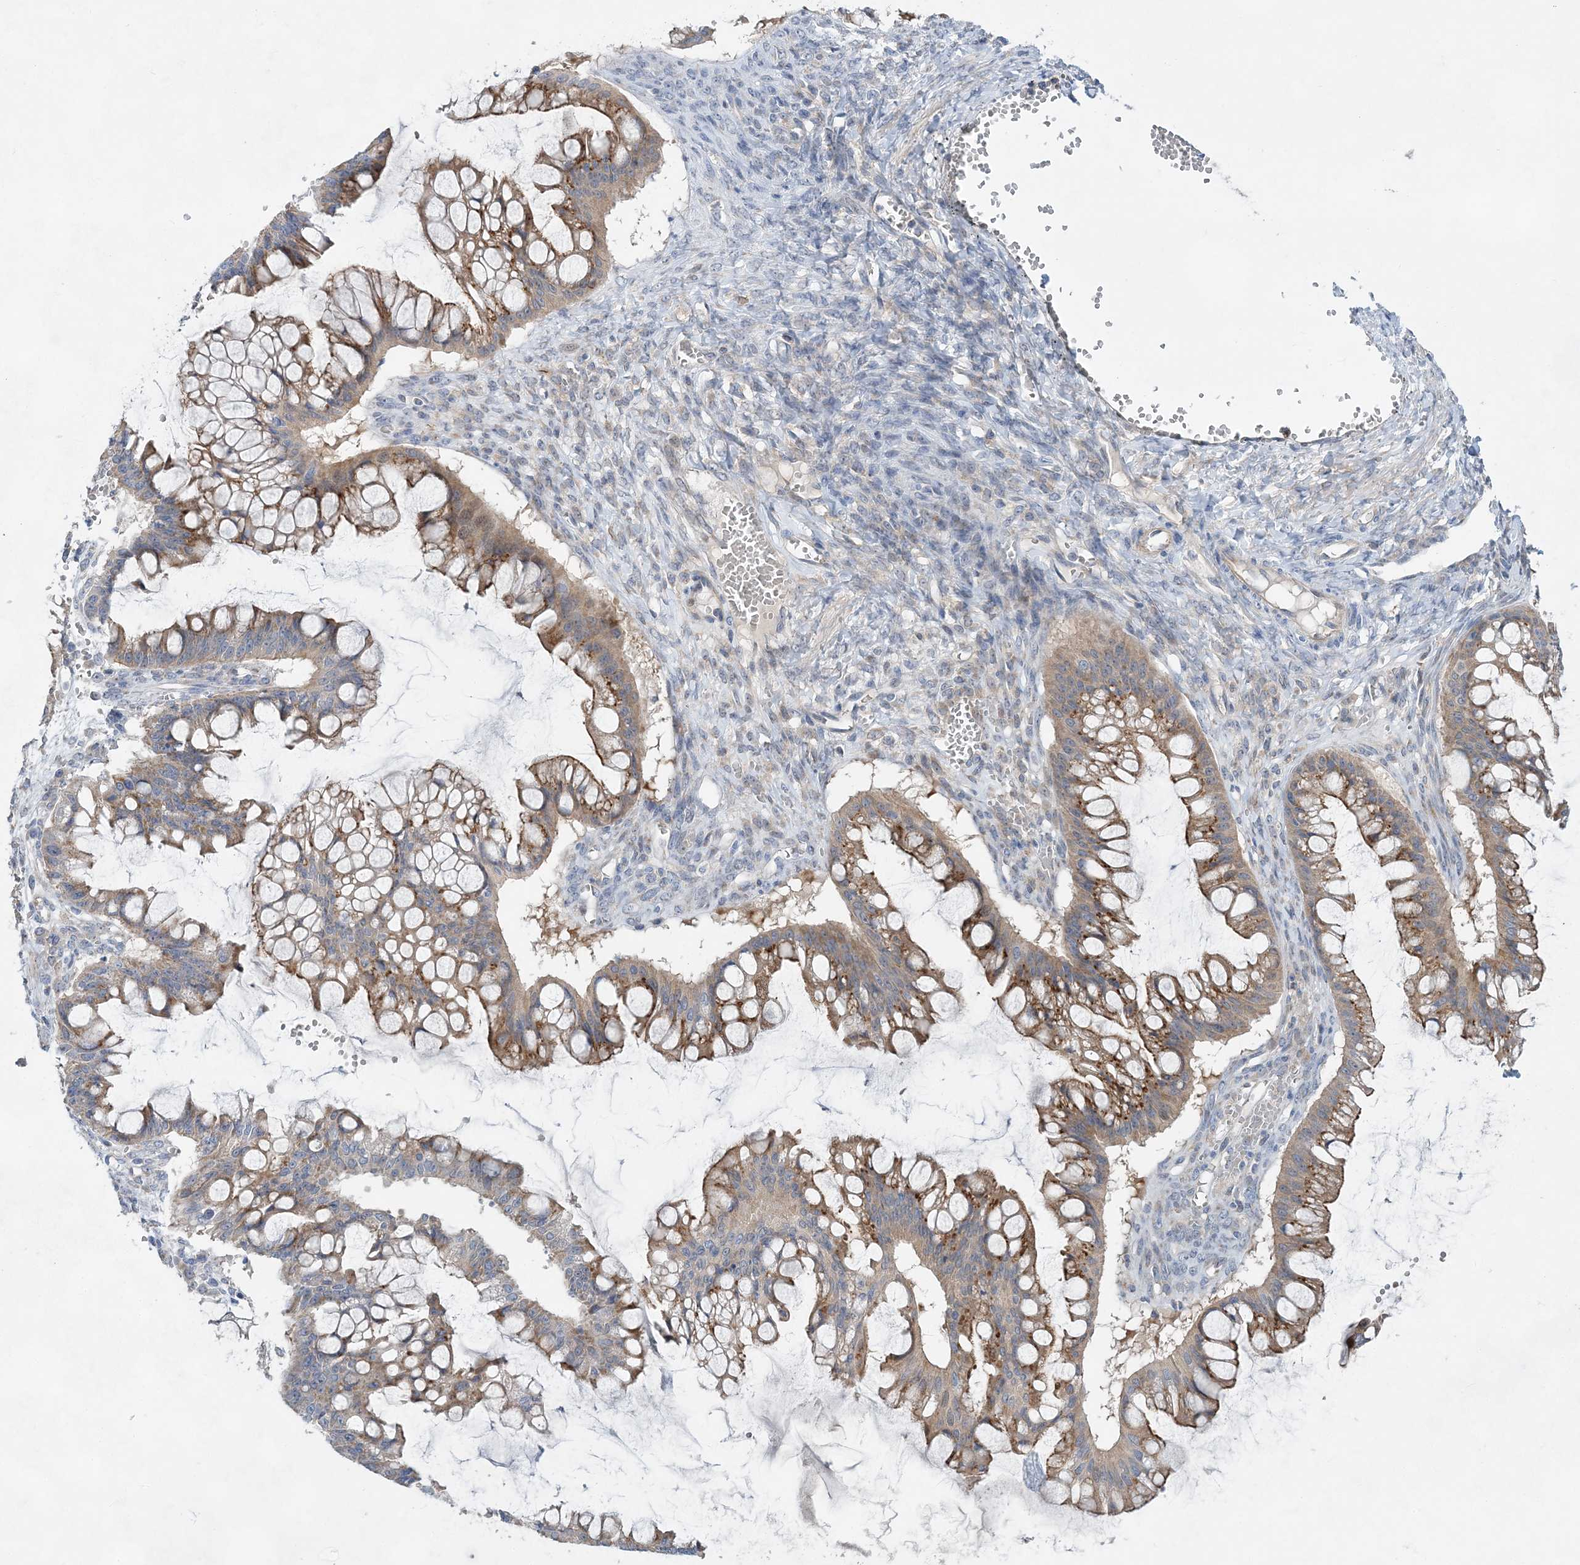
{"staining": {"intensity": "moderate", "quantity": ">75%", "location": "cytoplasmic/membranous"}, "tissue": "ovarian cancer", "cell_type": "Tumor cells", "image_type": "cancer", "snomed": [{"axis": "morphology", "description": "Cystadenocarcinoma, mucinous, NOS"}, {"axis": "topography", "description": "Ovary"}], "caption": "This is an image of IHC staining of ovarian cancer, which shows moderate staining in the cytoplasmic/membranous of tumor cells.", "gene": "TRAPPC13", "patient": {"sex": "female", "age": 73}}